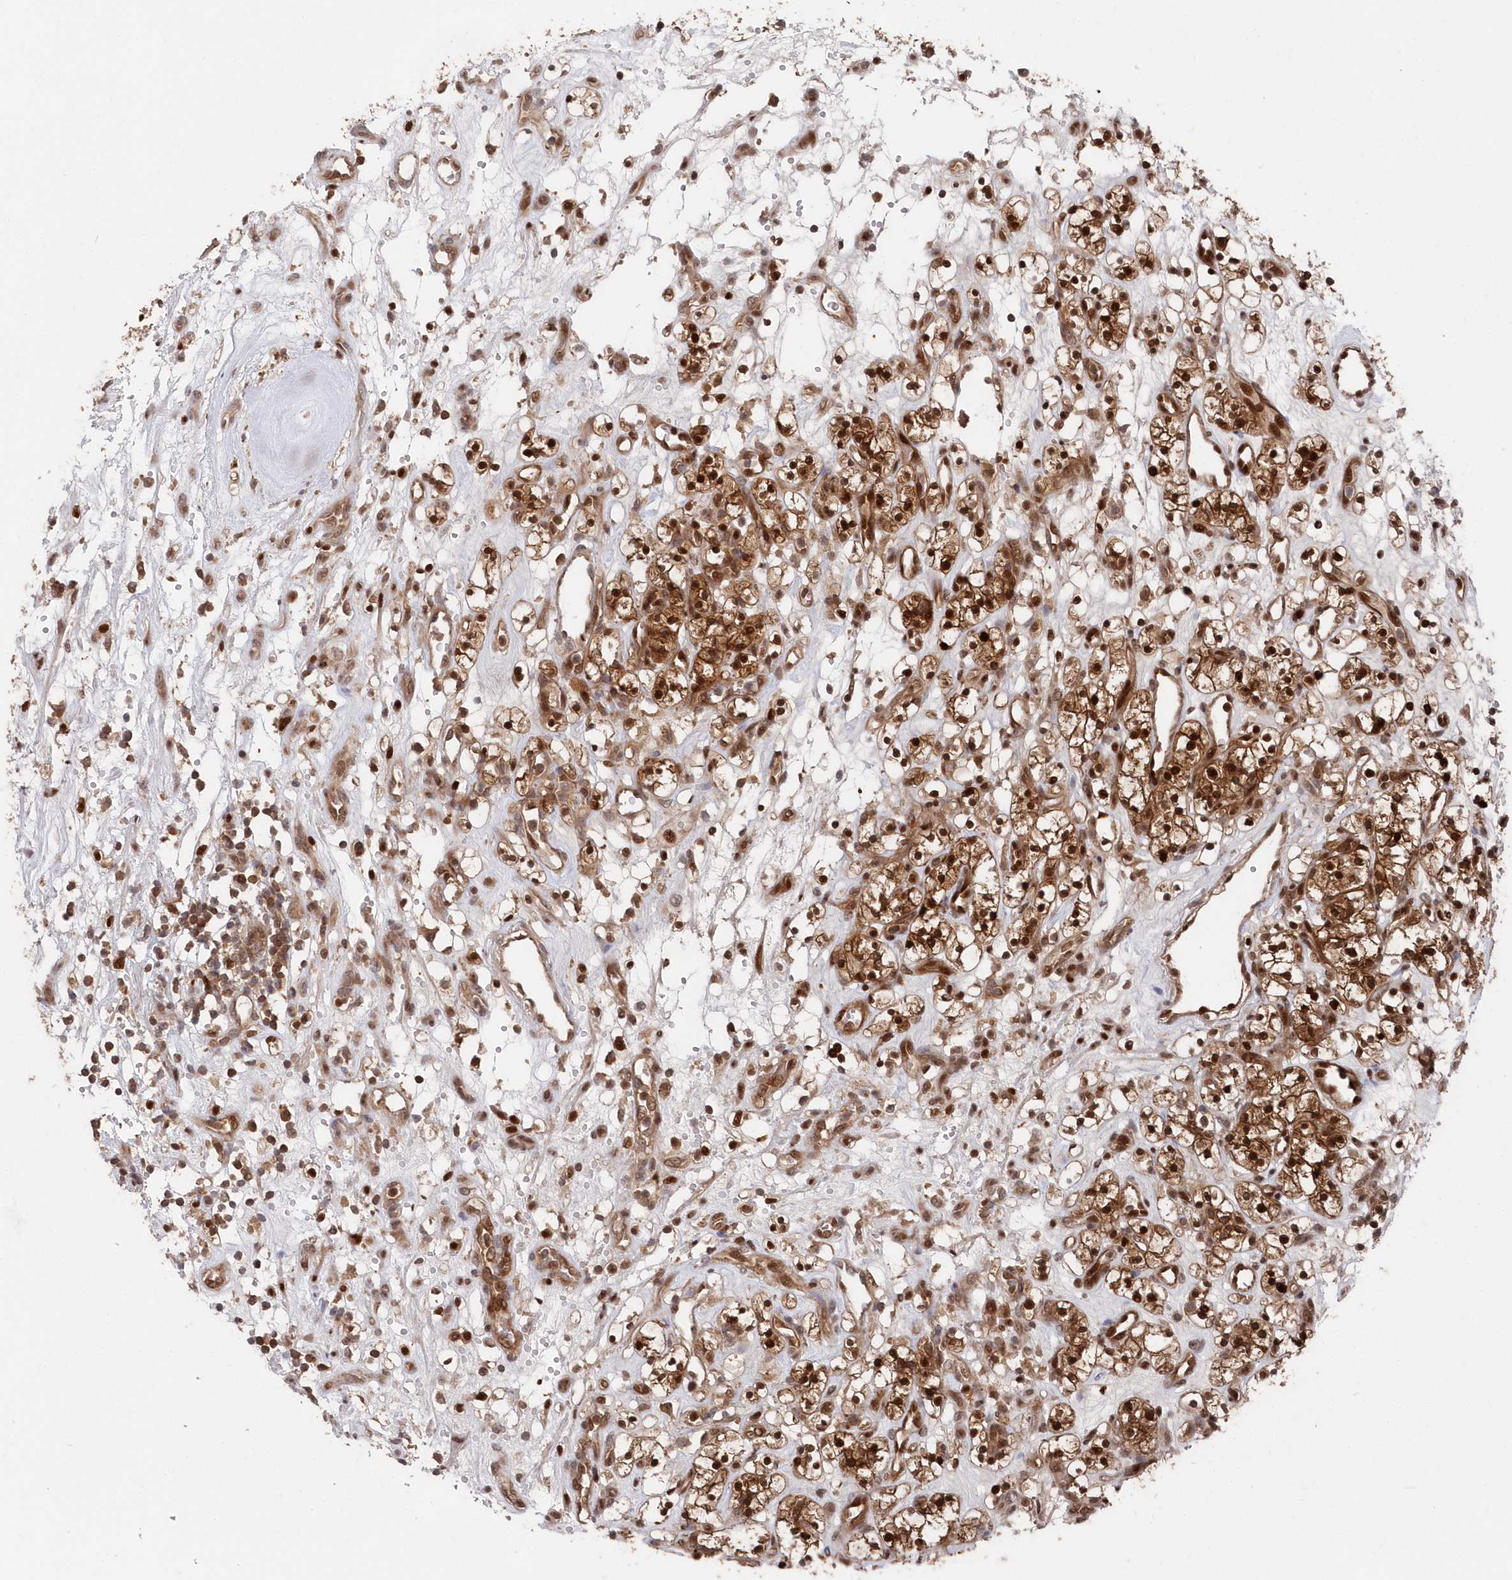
{"staining": {"intensity": "strong", "quantity": ">75%", "location": "cytoplasmic/membranous,nuclear"}, "tissue": "renal cancer", "cell_type": "Tumor cells", "image_type": "cancer", "snomed": [{"axis": "morphology", "description": "Adenocarcinoma, NOS"}, {"axis": "topography", "description": "Kidney"}], "caption": "Tumor cells reveal high levels of strong cytoplasmic/membranous and nuclear staining in about >75% of cells in human renal adenocarcinoma.", "gene": "ABHD14B", "patient": {"sex": "female", "age": 57}}